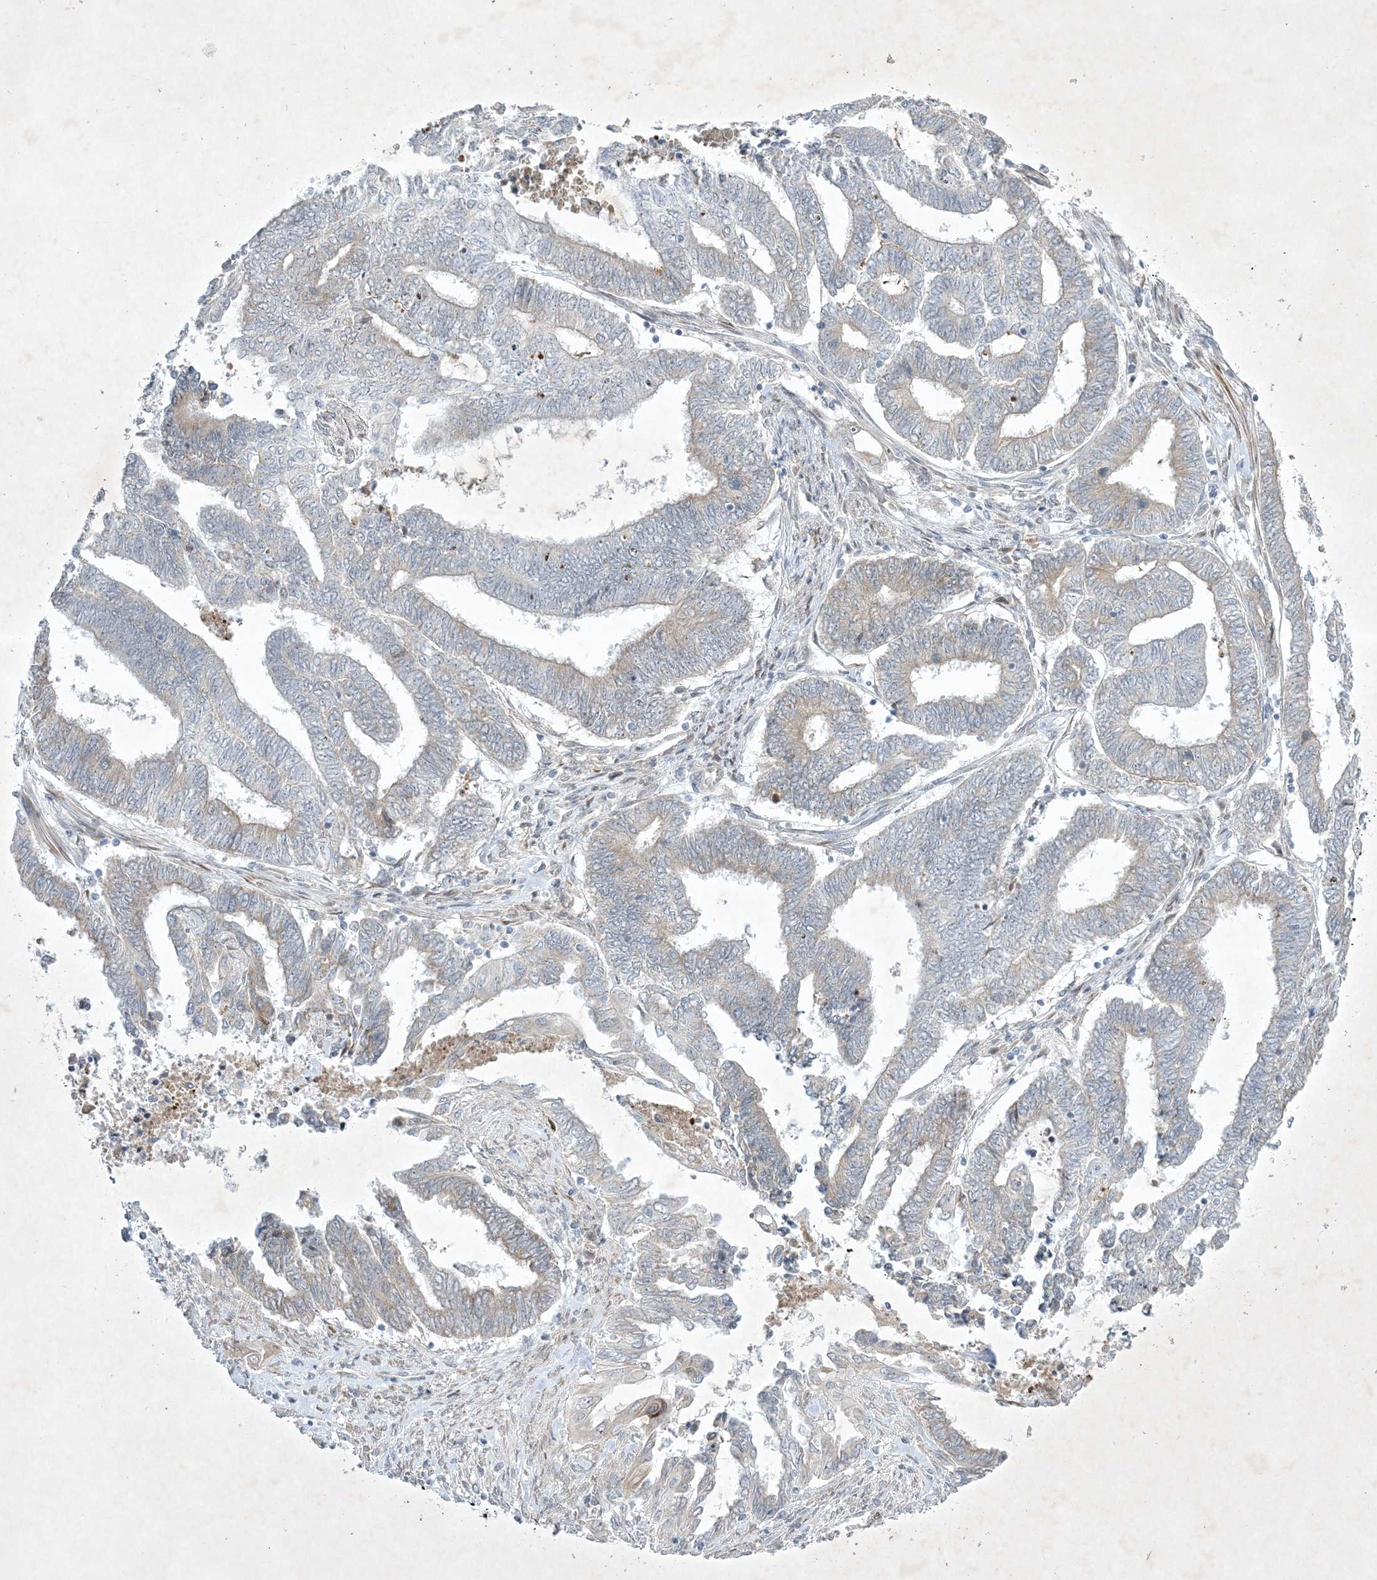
{"staining": {"intensity": "weak", "quantity": "<25%", "location": "cytoplasmic/membranous"}, "tissue": "endometrial cancer", "cell_type": "Tumor cells", "image_type": "cancer", "snomed": [{"axis": "morphology", "description": "Adenocarcinoma, NOS"}, {"axis": "topography", "description": "Uterus"}, {"axis": "topography", "description": "Endometrium"}], "caption": "Endometrial cancer was stained to show a protein in brown. There is no significant staining in tumor cells. Nuclei are stained in blue.", "gene": "SOGA3", "patient": {"sex": "female", "age": 70}}